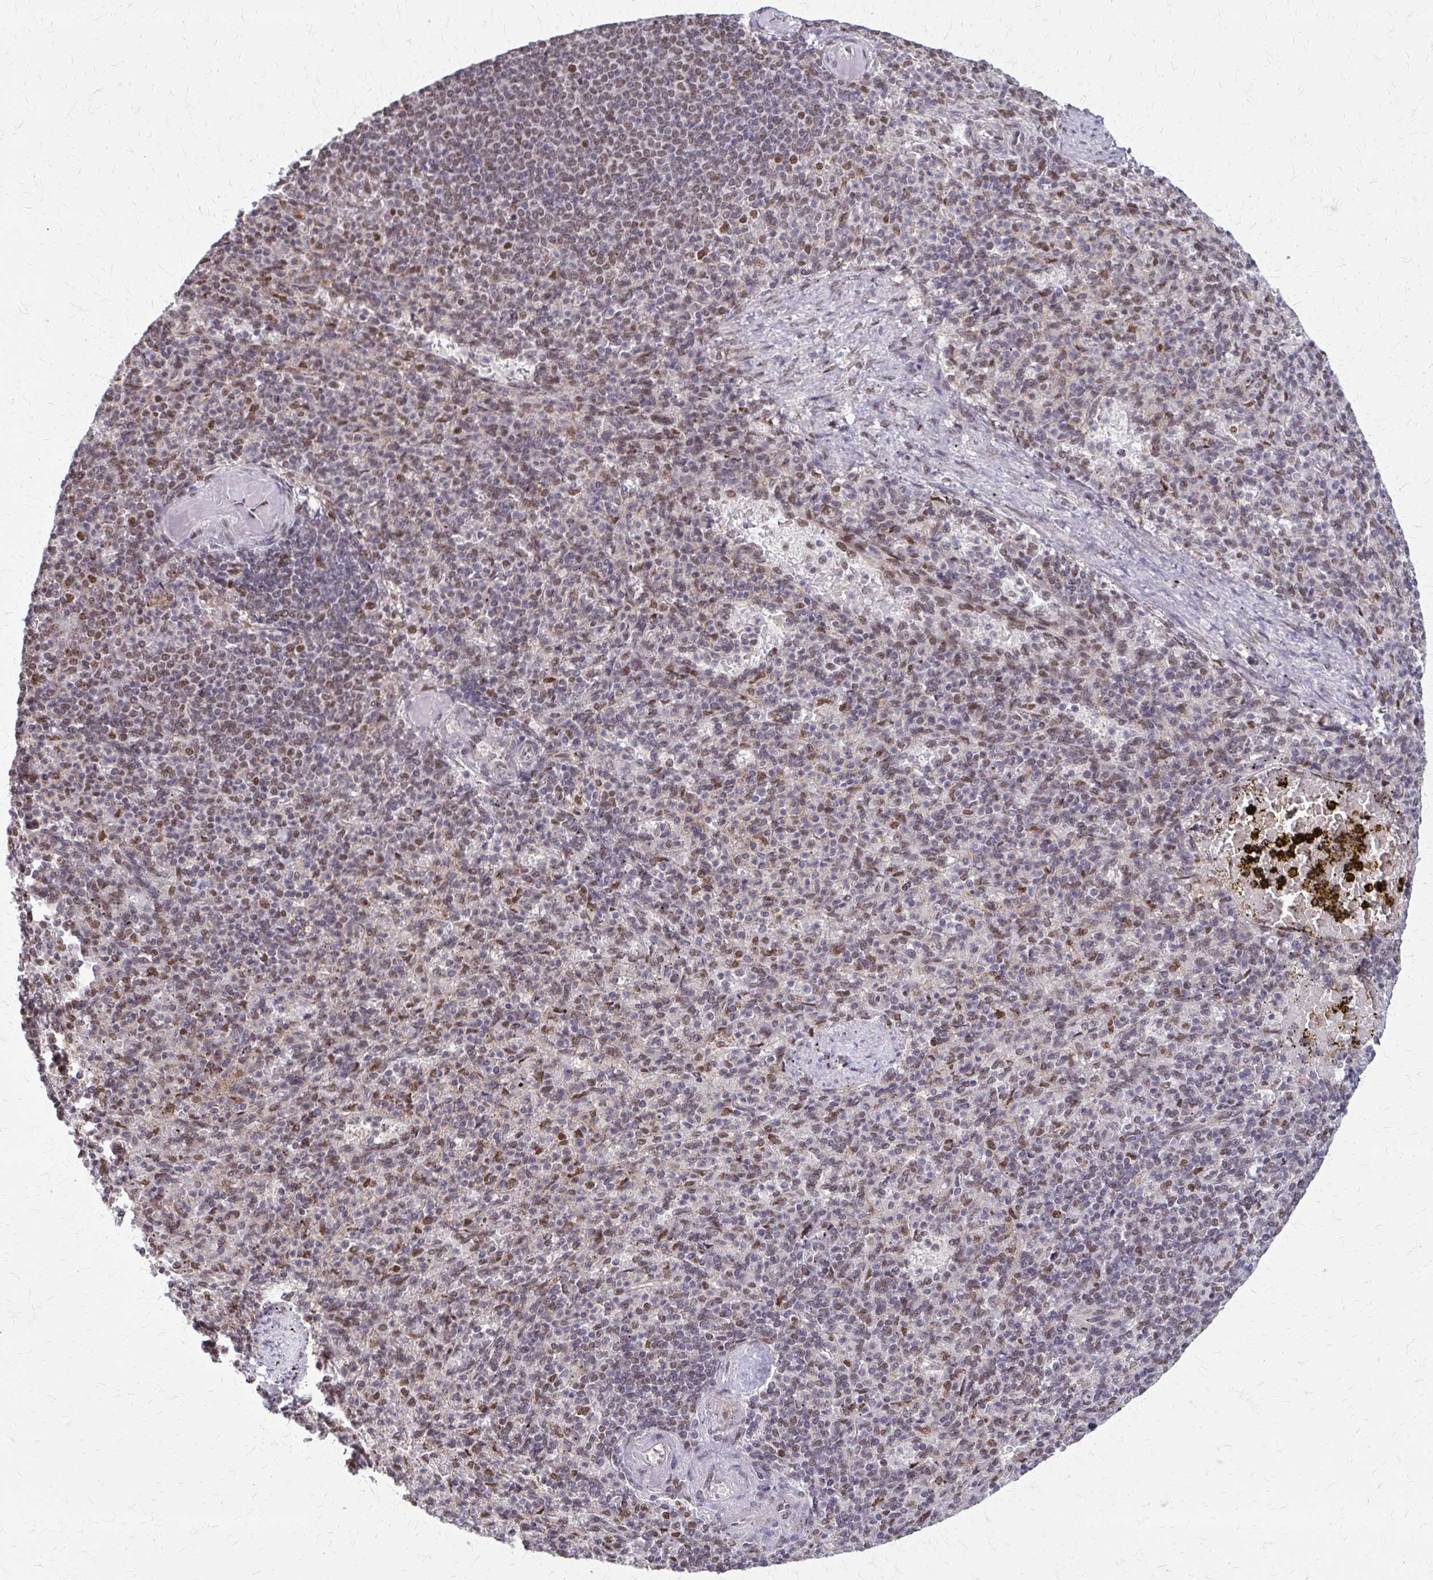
{"staining": {"intensity": "moderate", "quantity": "25%-75%", "location": "nuclear"}, "tissue": "spleen", "cell_type": "Cells in red pulp", "image_type": "normal", "snomed": [{"axis": "morphology", "description": "Normal tissue, NOS"}, {"axis": "topography", "description": "Spleen"}], "caption": "Immunohistochemistry (IHC) photomicrograph of normal human spleen stained for a protein (brown), which exhibits medium levels of moderate nuclear staining in about 25%-75% of cells in red pulp.", "gene": "TTF1", "patient": {"sex": "female", "age": 74}}